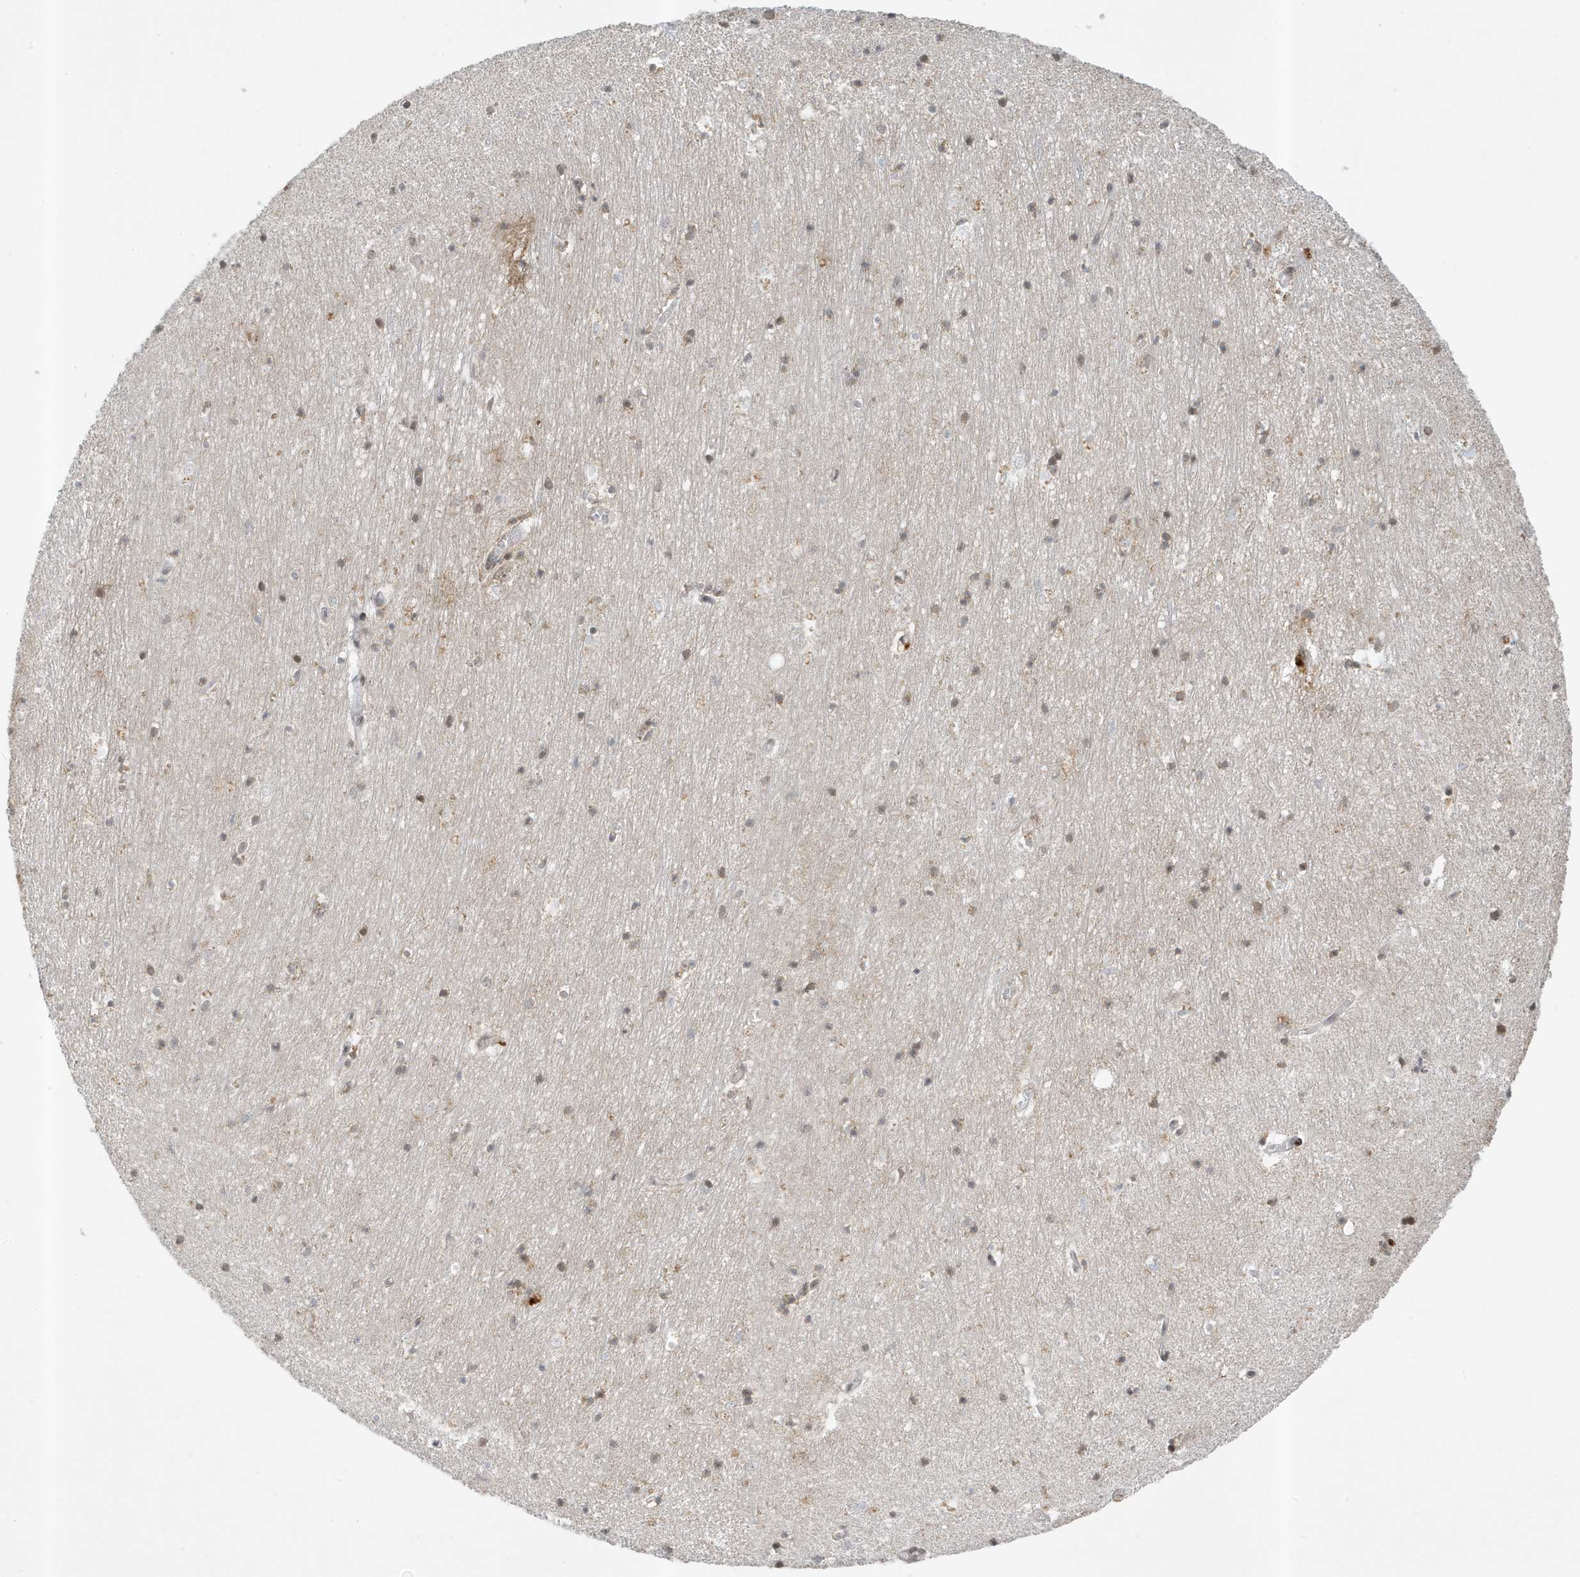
{"staining": {"intensity": "weak", "quantity": "25%-75%", "location": "cytoplasmic/membranous"}, "tissue": "hippocampus", "cell_type": "Glial cells", "image_type": "normal", "snomed": [{"axis": "morphology", "description": "Normal tissue, NOS"}, {"axis": "topography", "description": "Hippocampus"}], "caption": "DAB immunohistochemical staining of unremarkable hippocampus reveals weak cytoplasmic/membranous protein expression in approximately 25%-75% of glial cells.", "gene": "MAST3", "patient": {"sex": "female", "age": 64}}